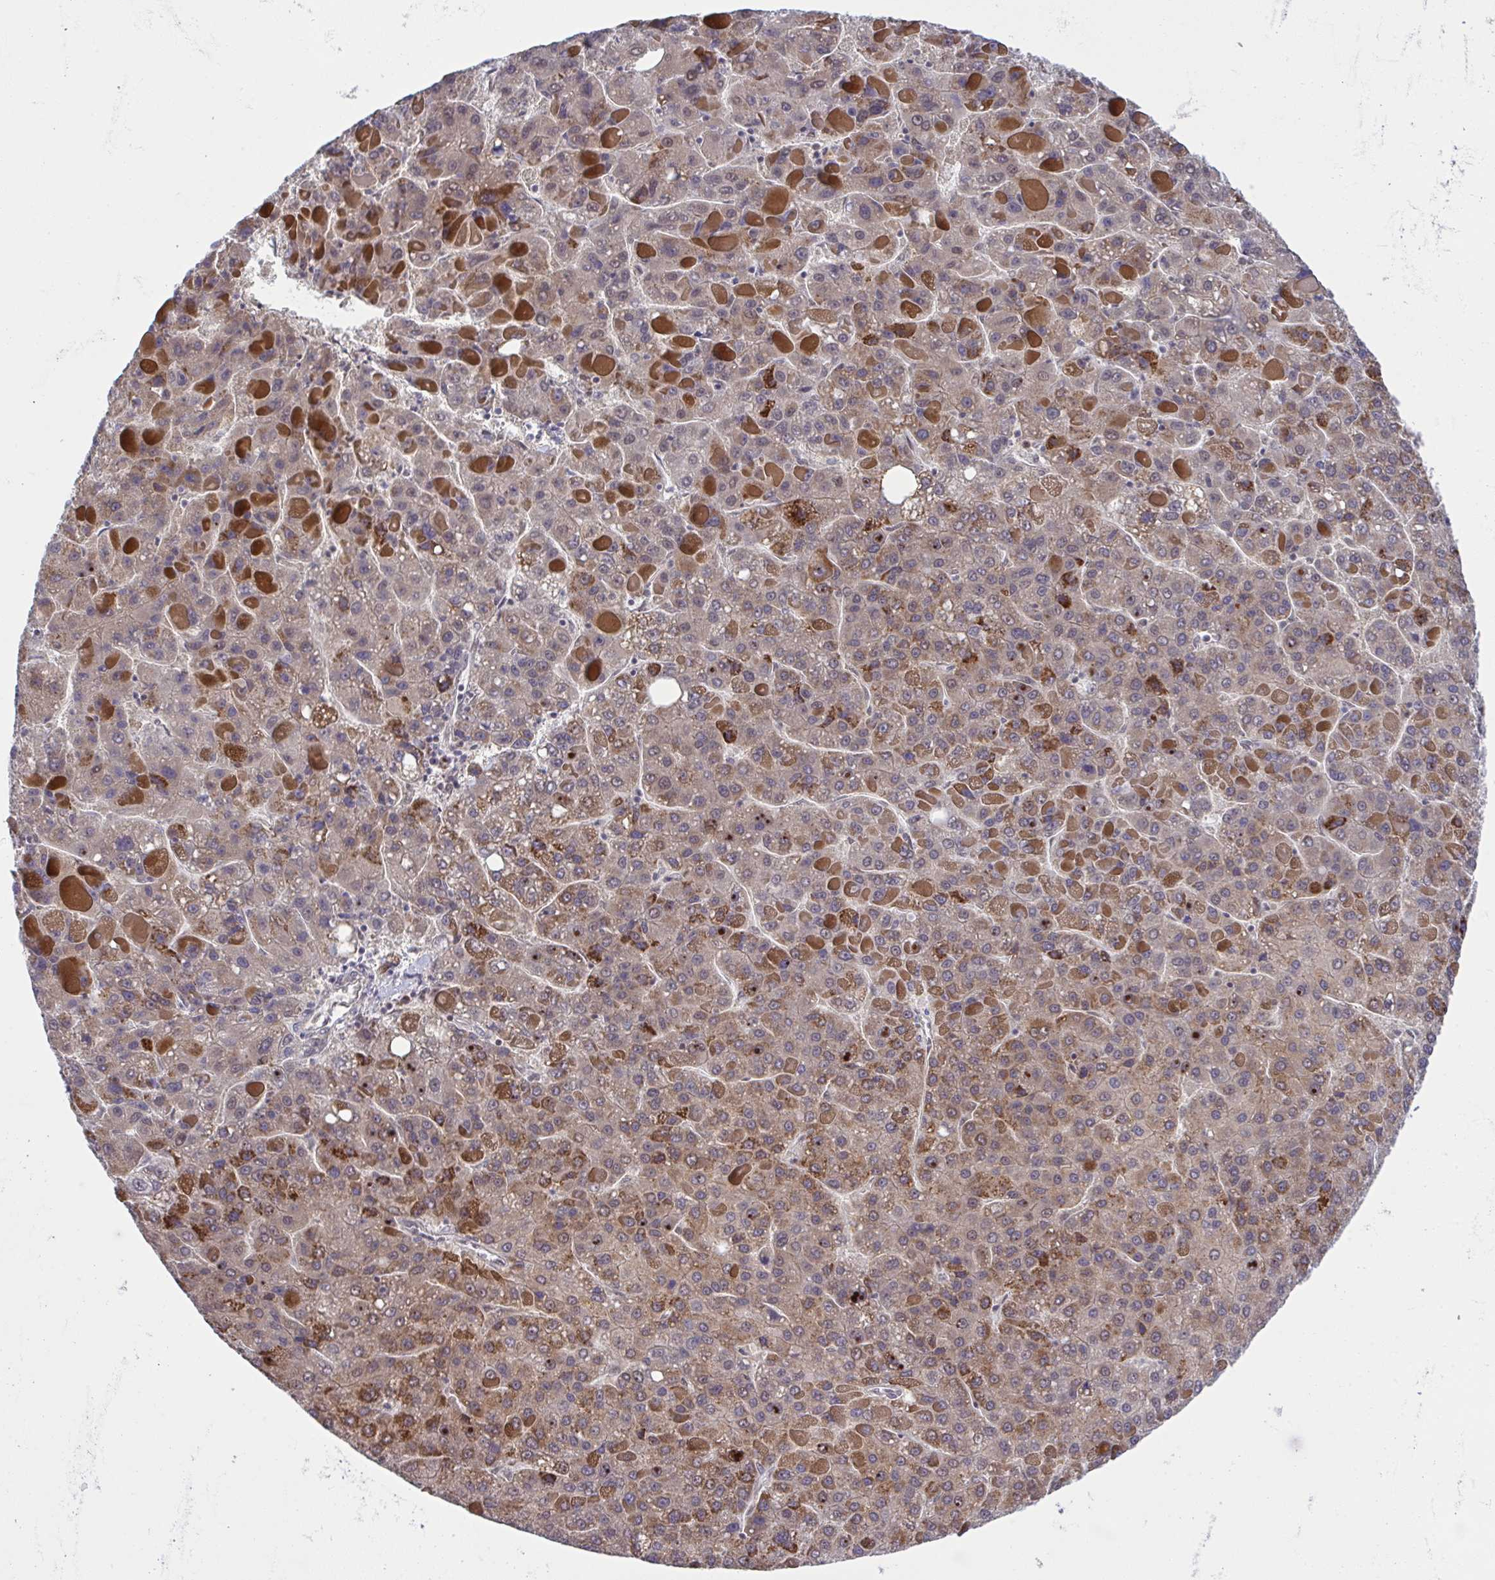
{"staining": {"intensity": "moderate", "quantity": ">75%", "location": "cytoplasmic/membranous"}, "tissue": "liver cancer", "cell_type": "Tumor cells", "image_type": "cancer", "snomed": [{"axis": "morphology", "description": "Carcinoma, Hepatocellular, NOS"}, {"axis": "topography", "description": "Liver"}], "caption": "Liver cancer (hepatocellular carcinoma) stained with DAB IHC demonstrates medium levels of moderate cytoplasmic/membranous staining in approximately >75% of tumor cells. Nuclei are stained in blue.", "gene": "C9orf64", "patient": {"sex": "female", "age": 82}}